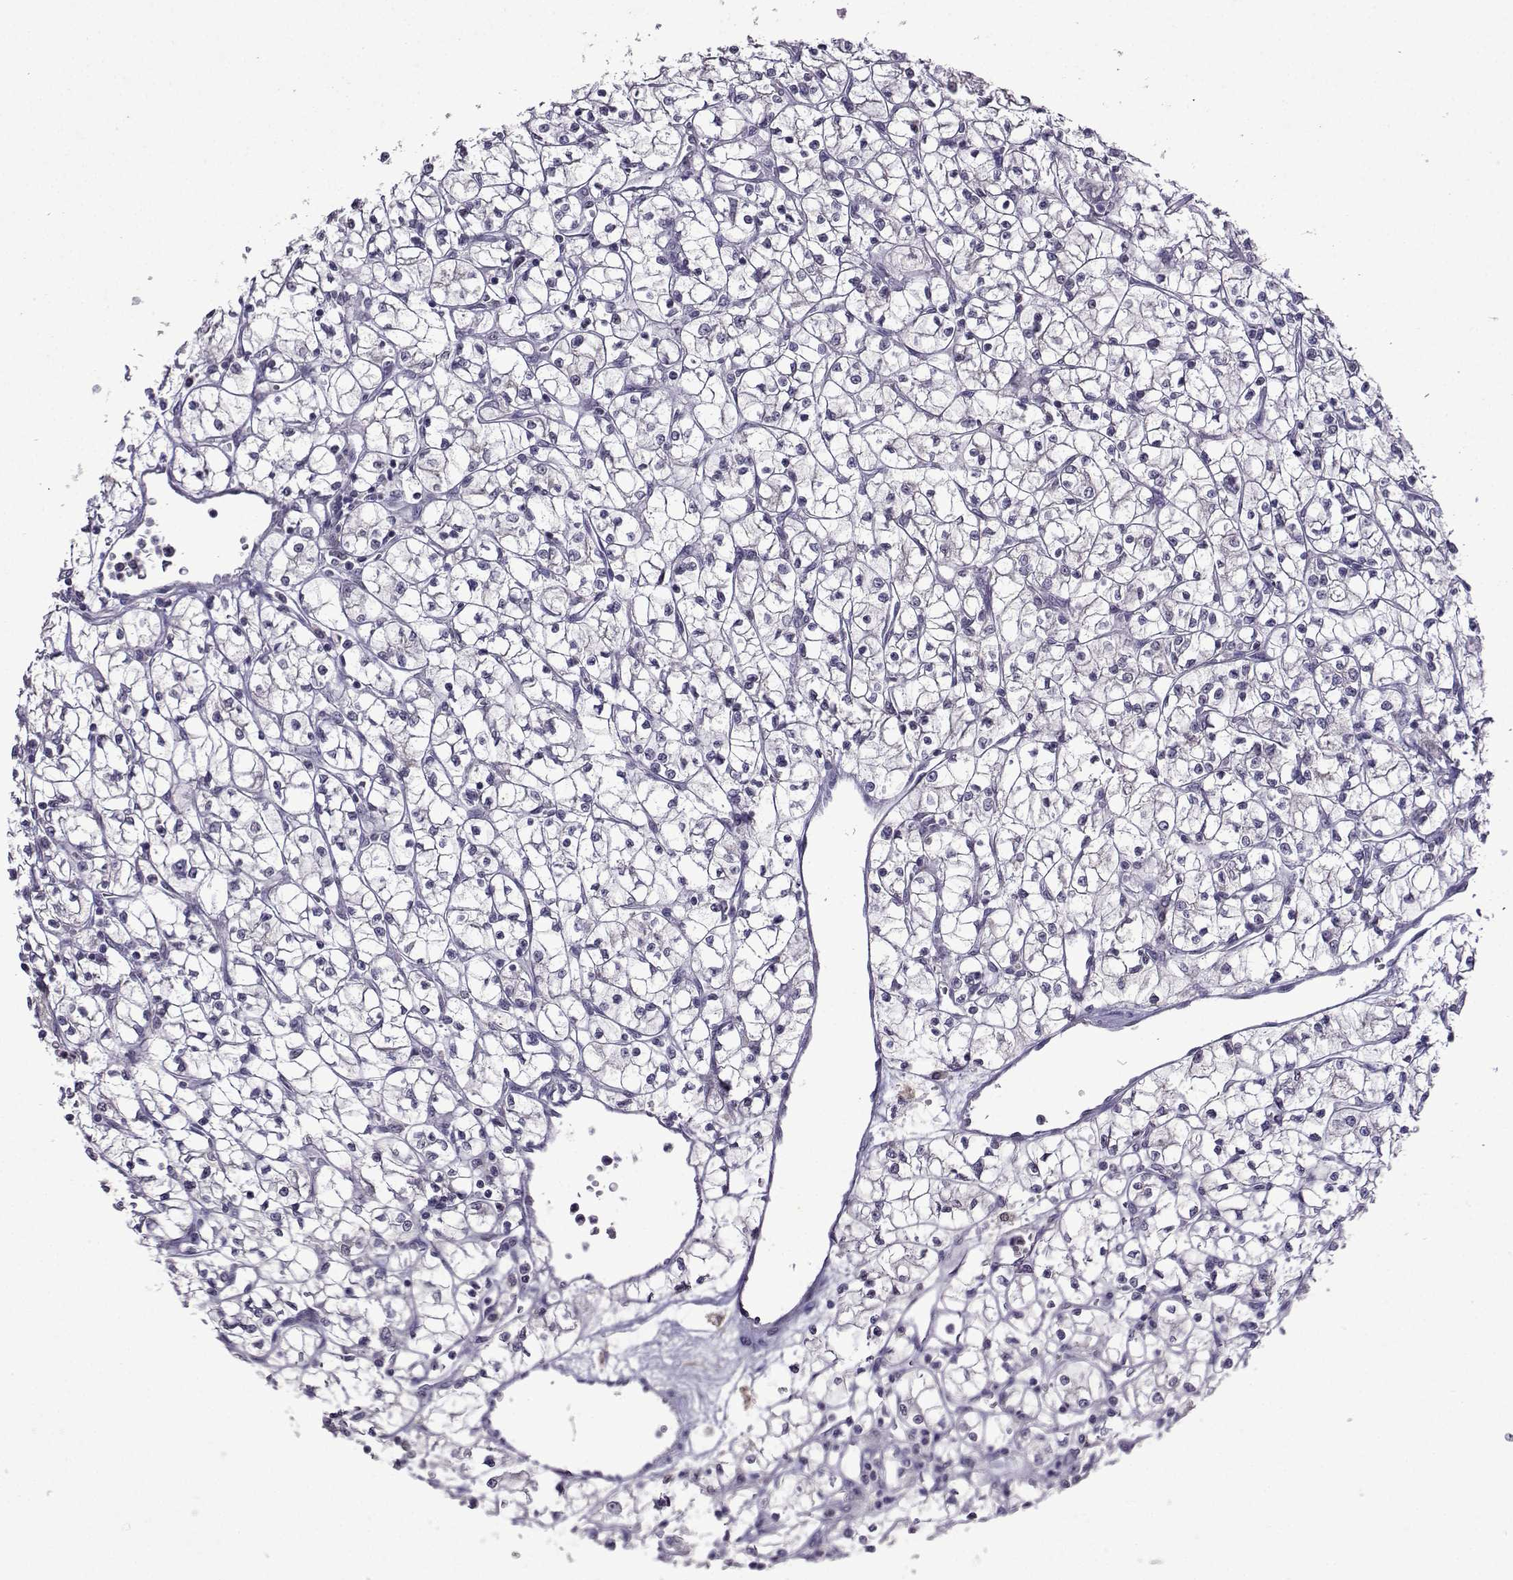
{"staining": {"intensity": "negative", "quantity": "none", "location": "none"}, "tissue": "renal cancer", "cell_type": "Tumor cells", "image_type": "cancer", "snomed": [{"axis": "morphology", "description": "Adenocarcinoma, NOS"}, {"axis": "topography", "description": "Kidney"}], "caption": "The IHC micrograph has no significant staining in tumor cells of adenocarcinoma (renal) tissue.", "gene": "CCL28", "patient": {"sex": "female", "age": 64}}